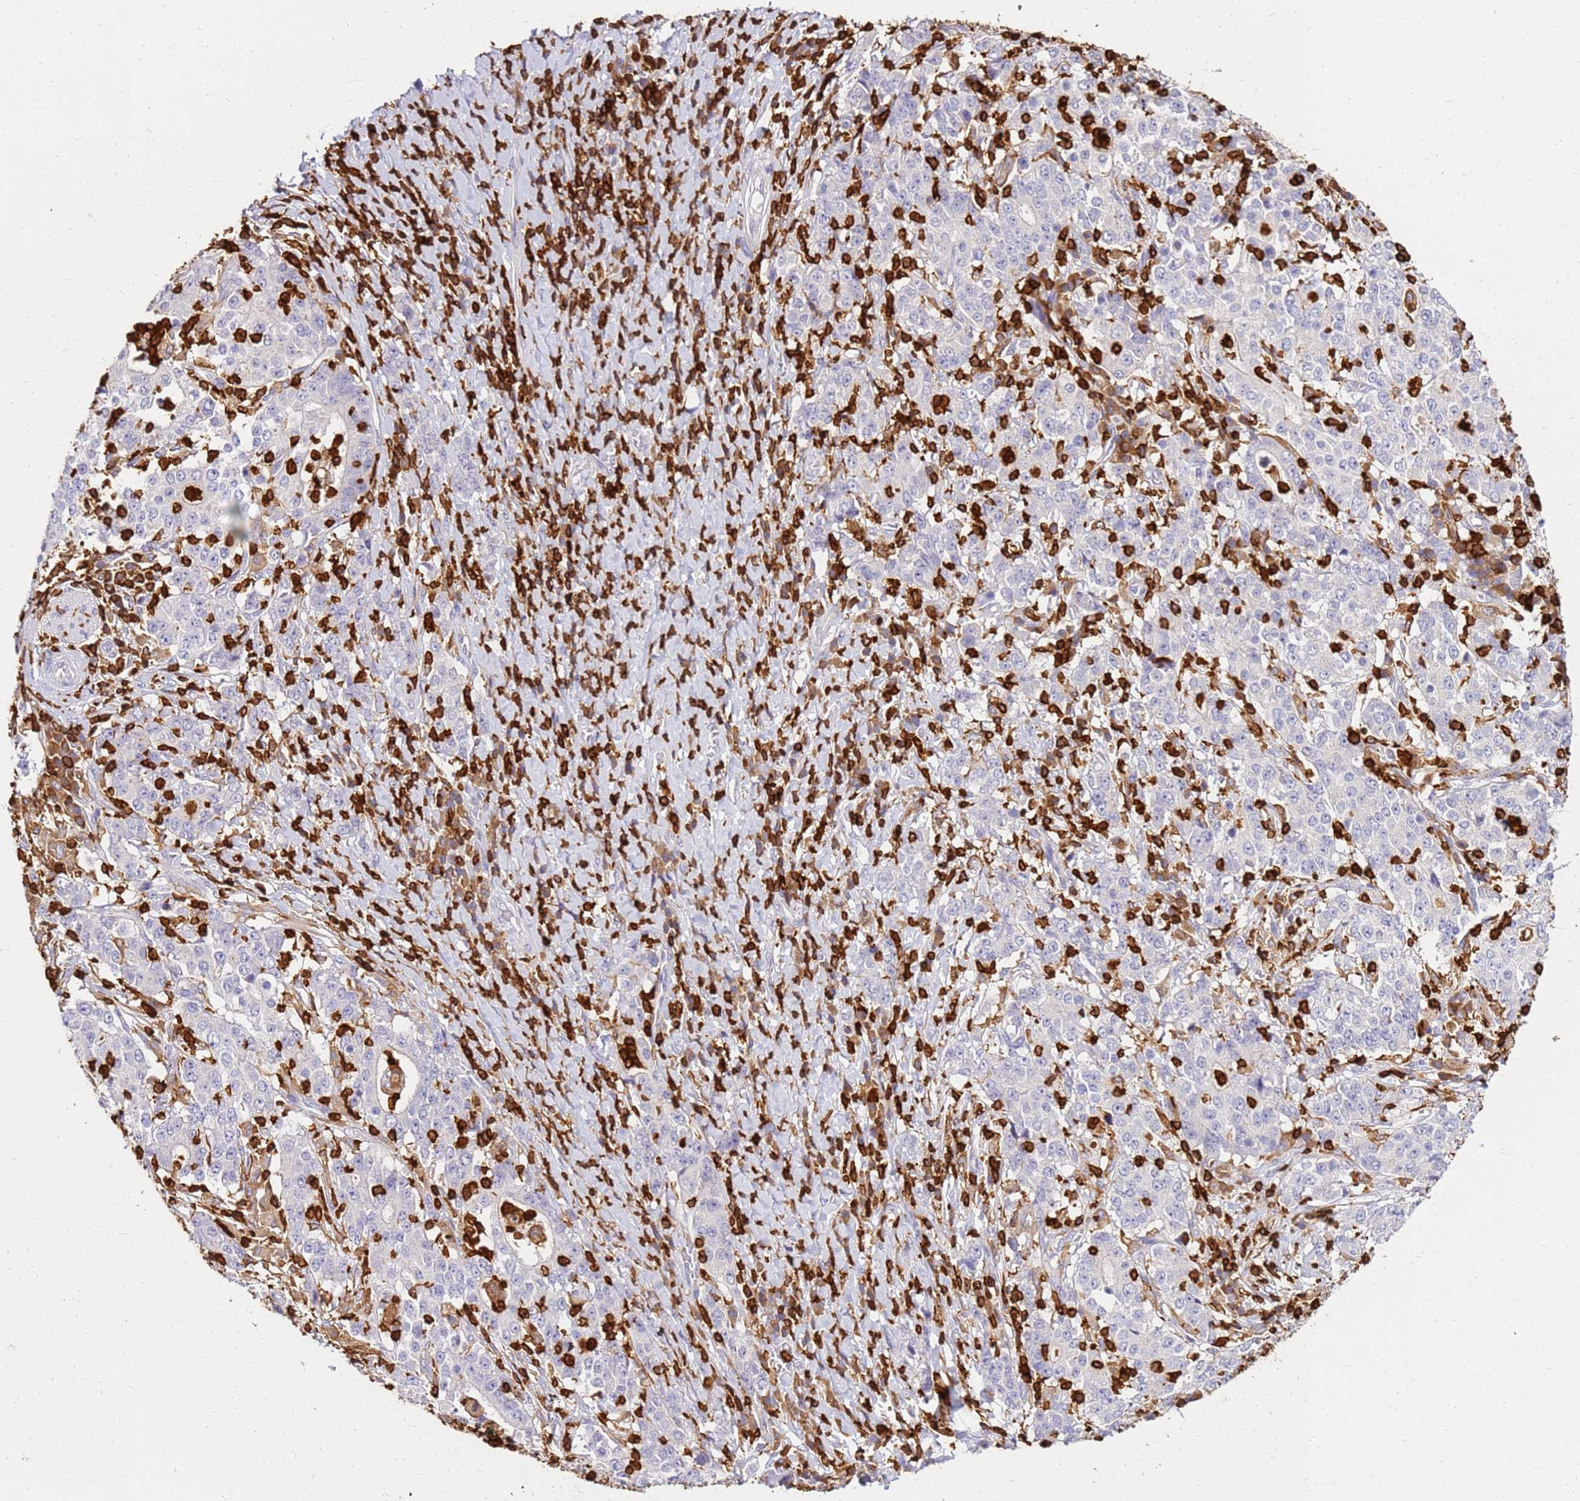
{"staining": {"intensity": "negative", "quantity": "none", "location": "none"}, "tissue": "stomach cancer", "cell_type": "Tumor cells", "image_type": "cancer", "snomed": [{"axis": "morphology", "description": "Normal tissue, NOS"}, {"axis": "morphology", "description": "Adenocarcinoma, NOS"}, {"axis": "topography", "description": "Stomach, upper"}, {"axis": "topography", "description": "Stomach"}], "caption": "There is no significant staining in tumor cells of stomach cancer (adenocarcinoma). (Stains: DAB (3,3'-diaminobenzidine) IHC with hematoxylin counter stain, Microscopy: brightfield microscopy at high magnification).", "gene": "CORO1A", "patient": {"sex": "male", "age": 59}}